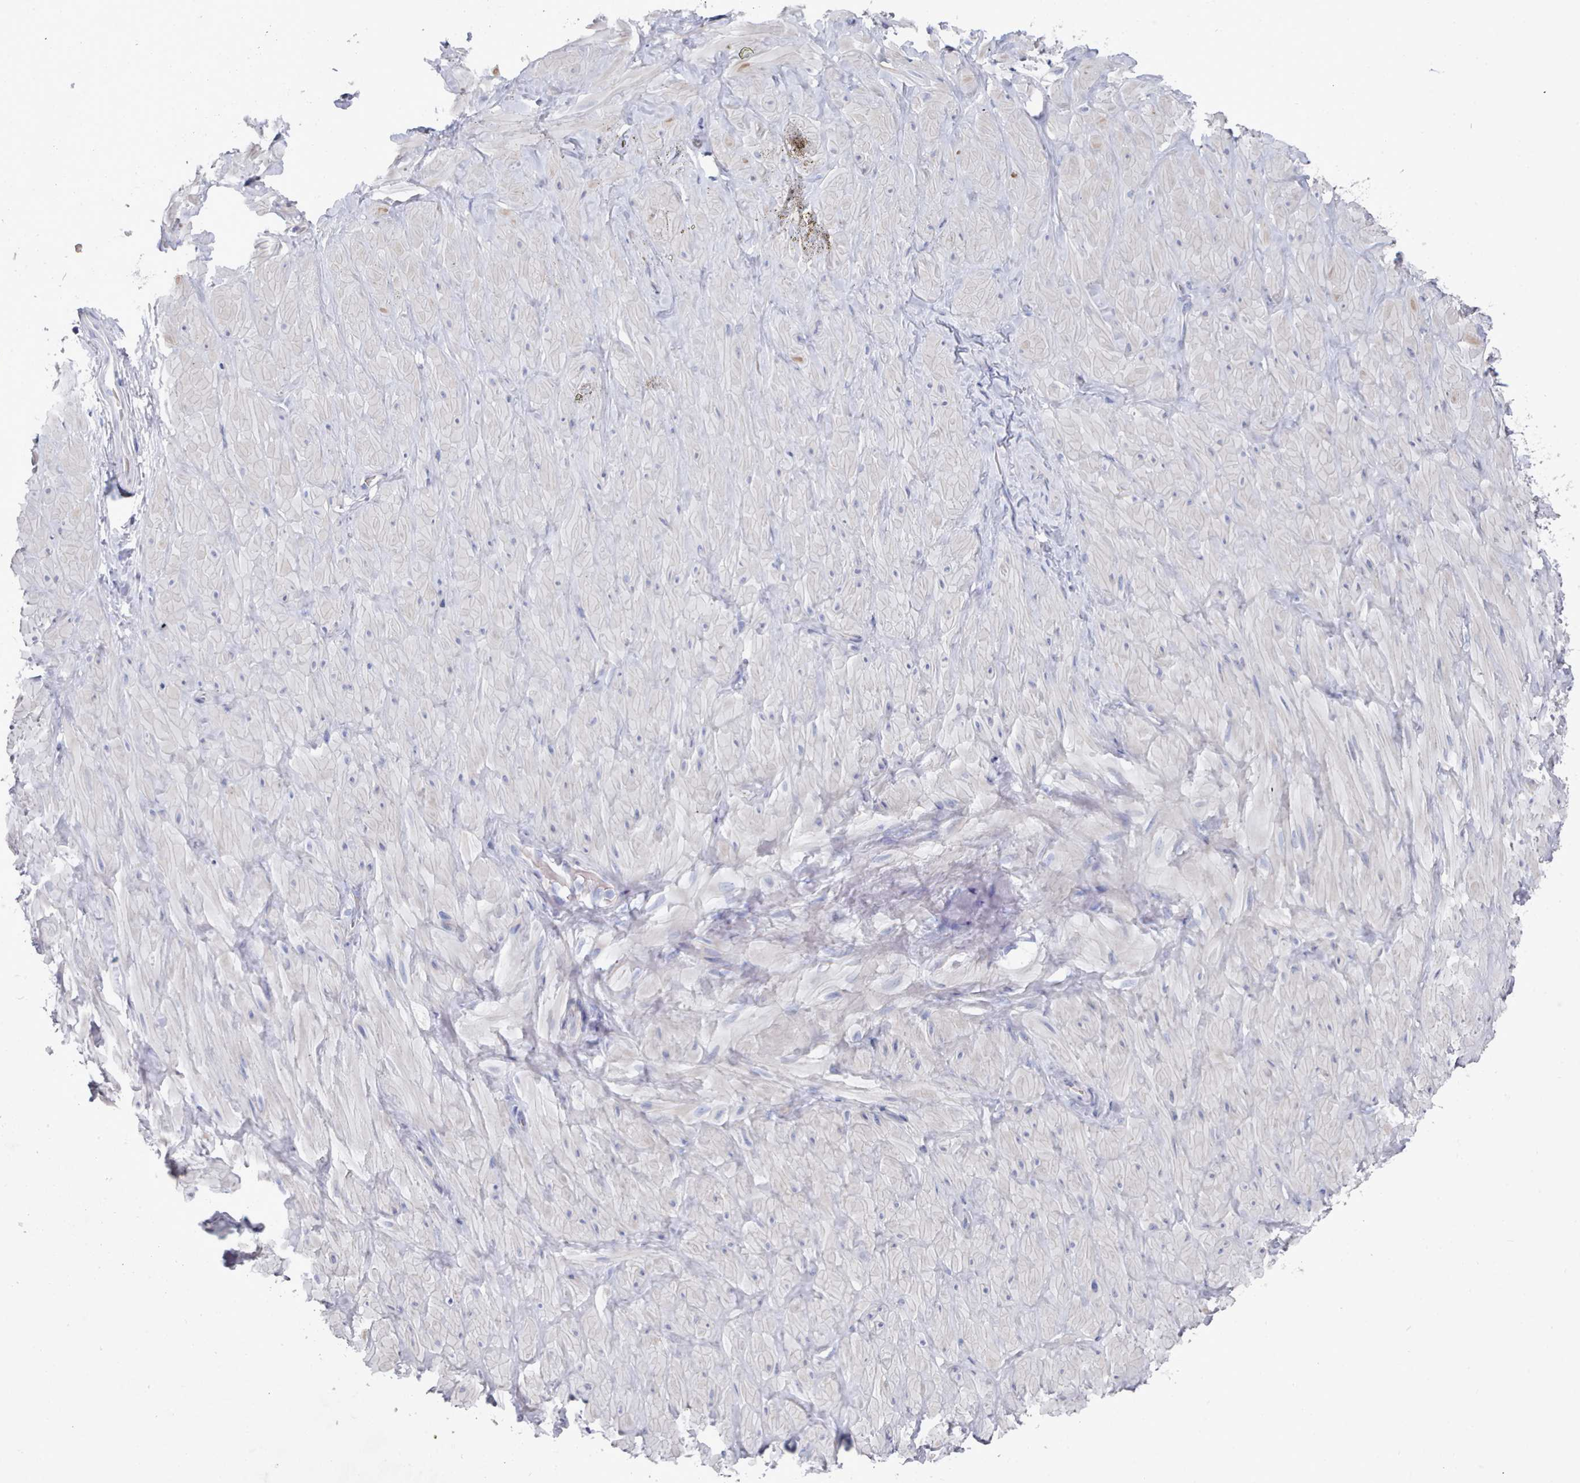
{"staining": {"intensity": "negative", "quantity": "none", "location": "none"}, "tissue": "soft tissue", "cell_type": "Fibroblasts", "image_type": "normal", "snomed": [{"axis": "morphology", "description": "Normal tissue, NOS"}, {"axis": "topography", "description": "Soft tissue"}, {"axis": "topography", "description": "Vascular tissue"}], "caption": "A photomicrograph of human soft tissue is negative for staining in fibroblasts. (DAB (3,3'-diaminobenzidine) IHC visualized using brightfield microscopy, high magnification).", "gene": "ENSG00000285188", "patient": {"sex": "male", "age": 41}}